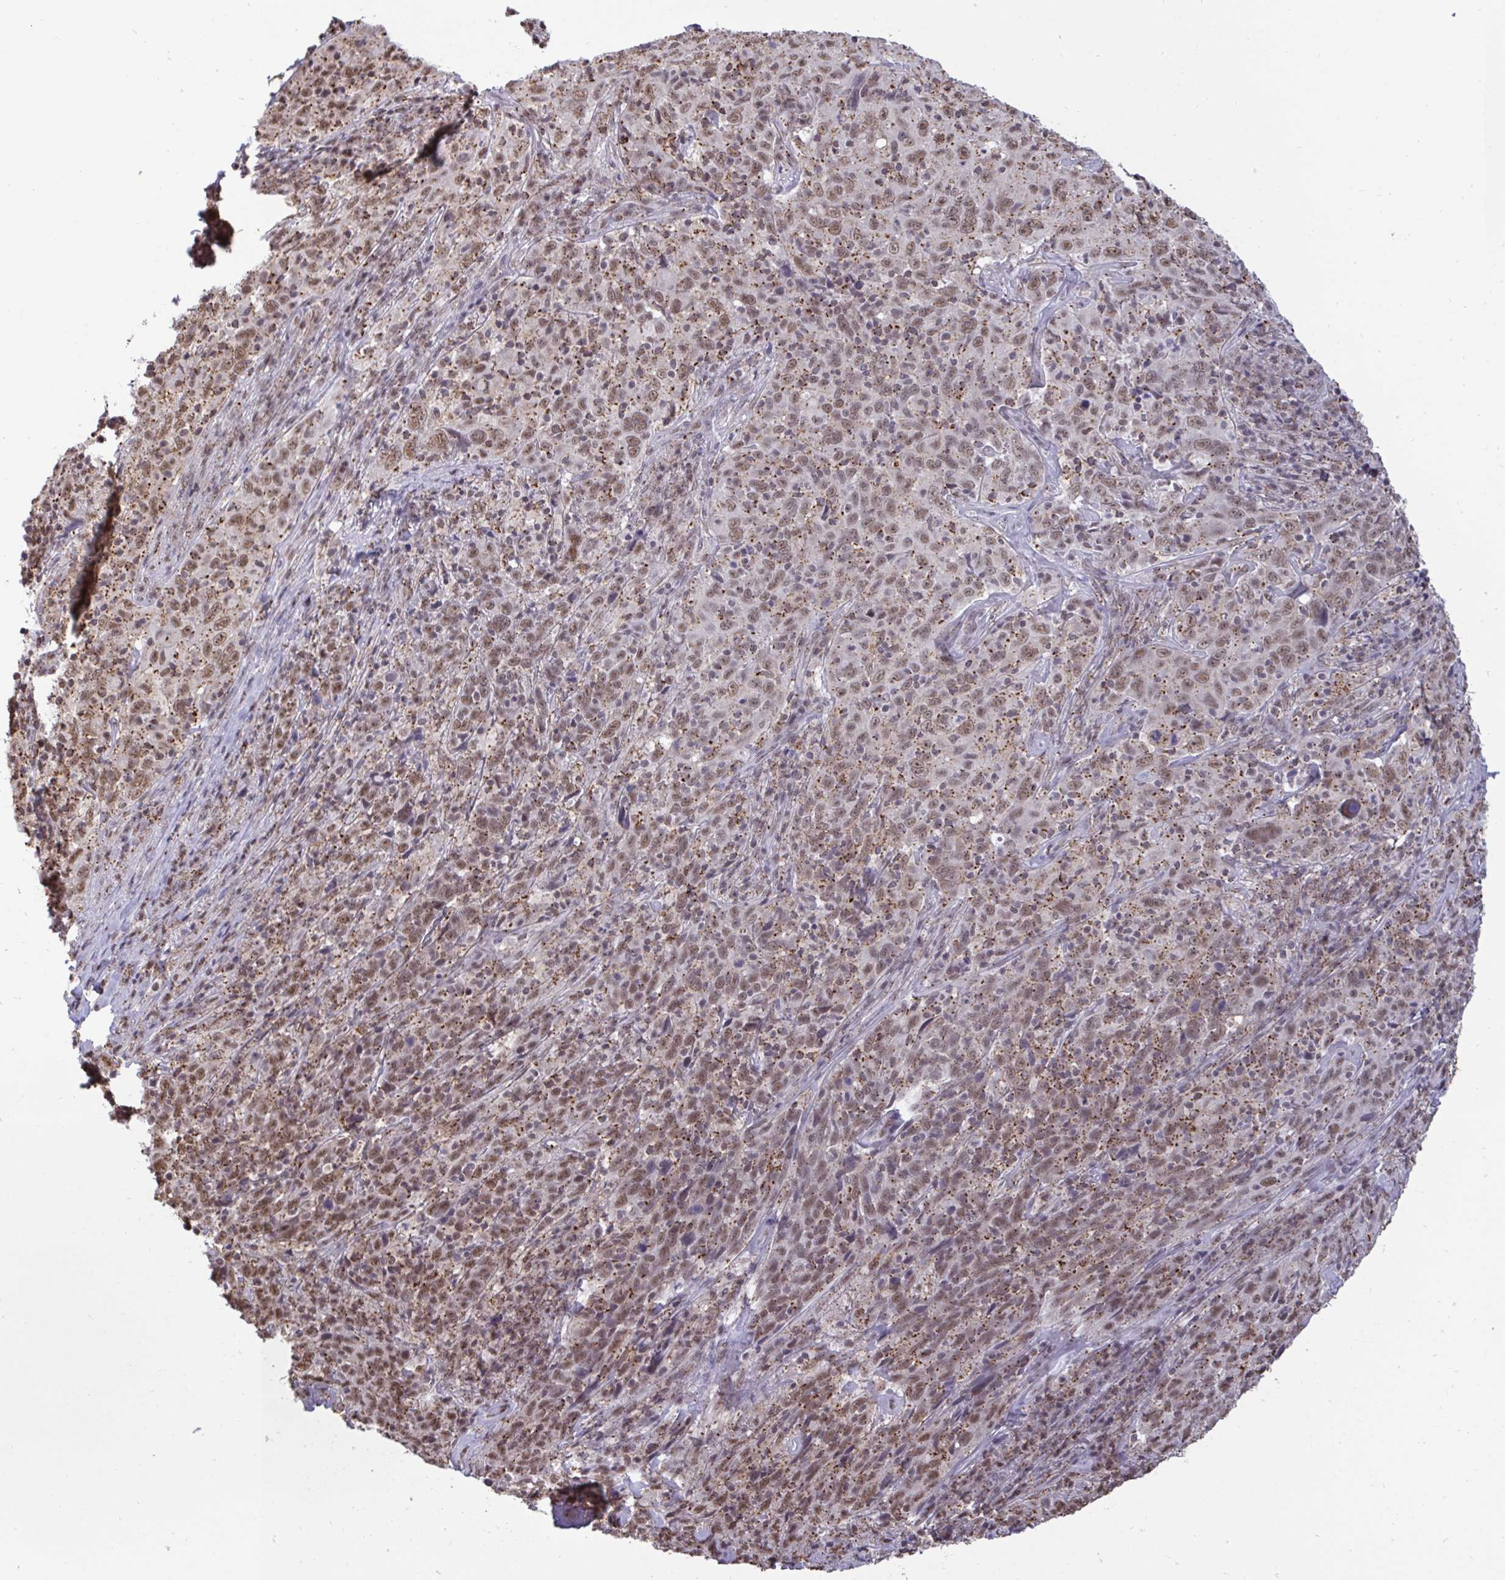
{"staining": {"intensity": "moderate", "quantity": ">75%", "location": "cytoplasmic/membranous,nuclear"}, "tissue": "cervical cancer", "cell_type": "Tumor cells", "image_type": "cancer", "snomed": [{"axis": "morphology", "description": "Squamous cell carcinoma, NOS"}, {"axis": "topography", "description": "Cervix"}], "caption": "DAB (3,3'-diaminobenzidine) immunohistochemical staining of human cervical cancer (squamous cell carcinoma) exhibits moderate cytoplasmic/membranous and nuclear protein positivity in approximately >75% of tumor cells. The protein is shown in brown color, while the nuclei are stained blue.", "gene": "PUF60", "patient": {"sex": "female", "age": 46}}